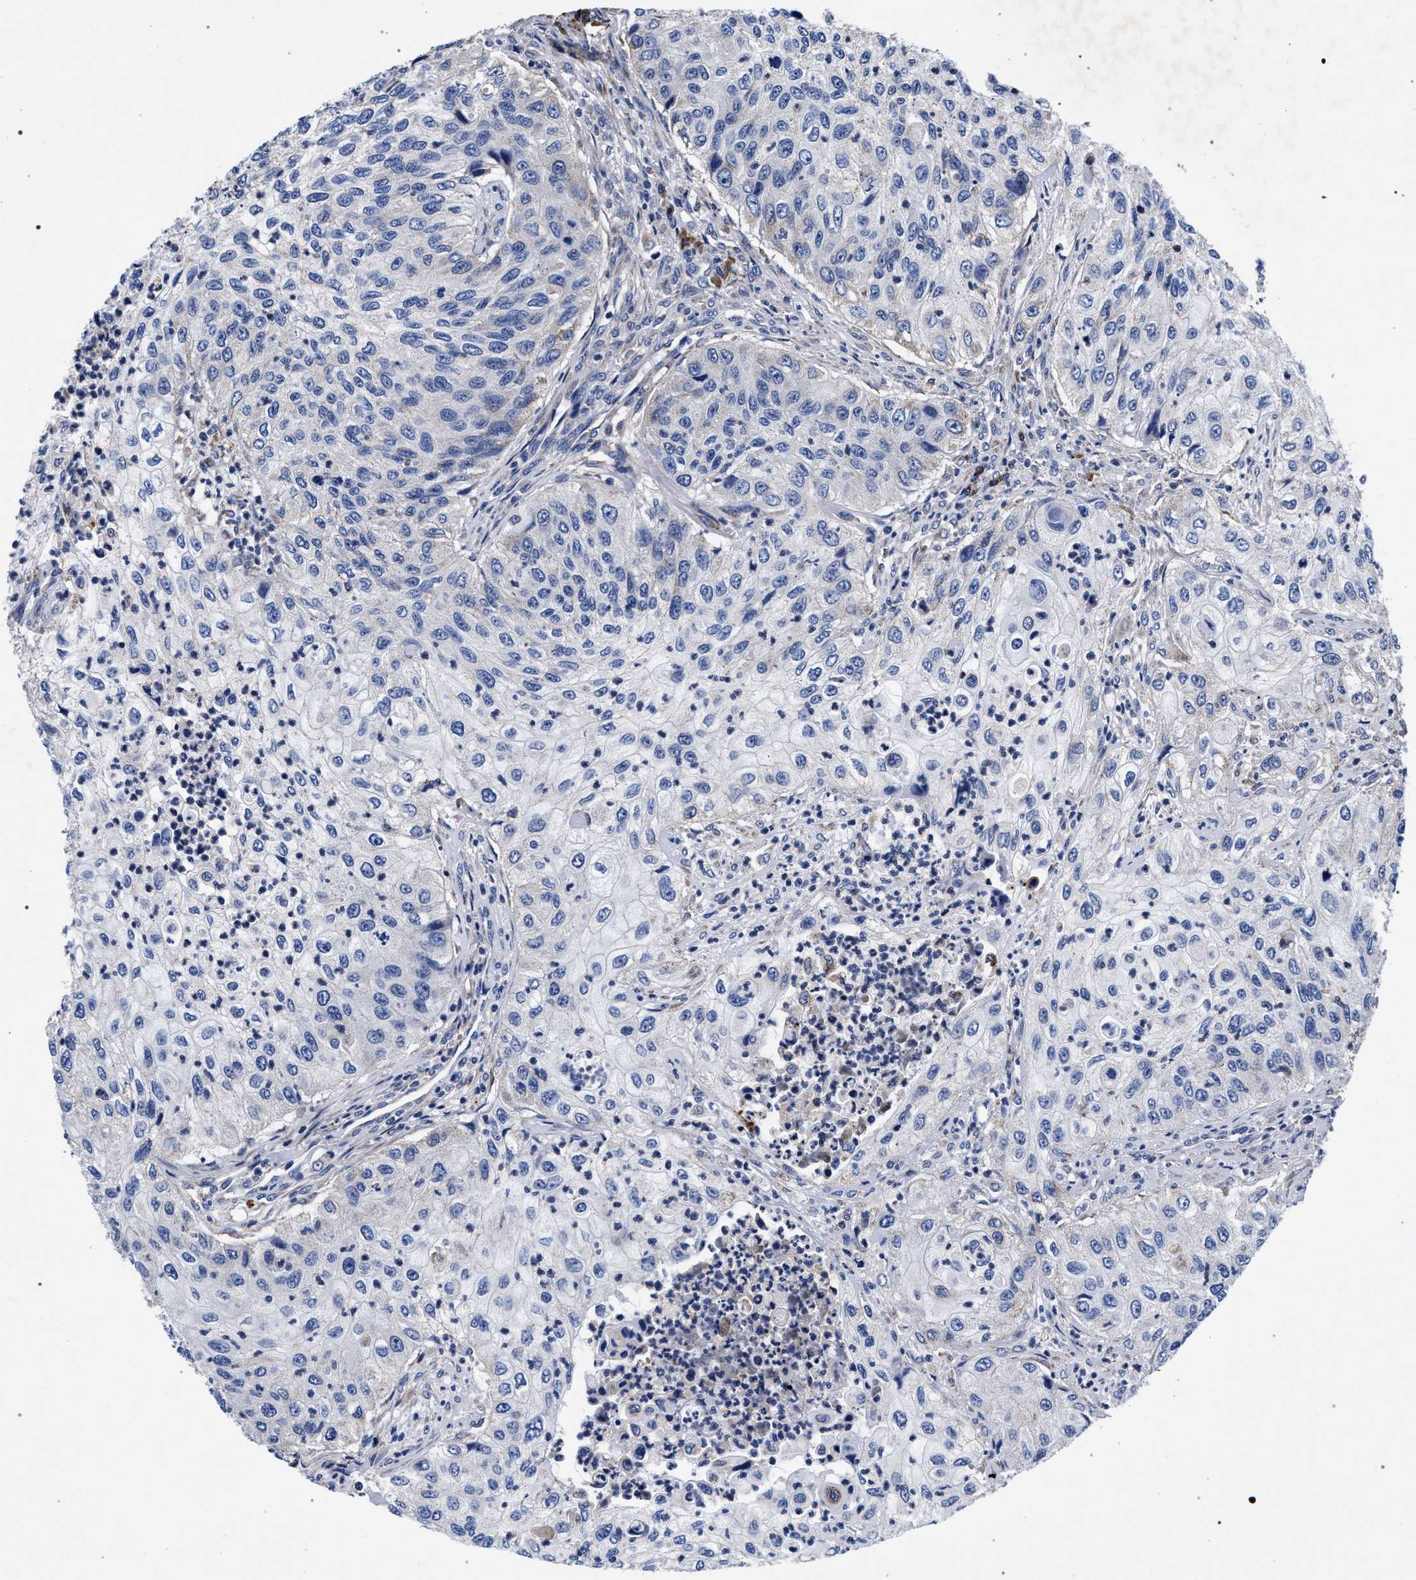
{"staining": {"intensity": "negative", "quantity": "none", "location": "none"}, "tissue": "urothelial cancer", "cell_type": "Tumor cells", "image_type": "cancer", "snomed": [{"axis": "morphology", "description": "Urothelial carcinoma, High grade"}, {"axis": "topography", "description": "Urinary bladder"}], "caption": "DAB immunohistochemical staining of urothelial cancer exhibits no significant positivity in tumor cells.", "gene": "ACOX1", "patient": {"sex": "female", "age": 60}}